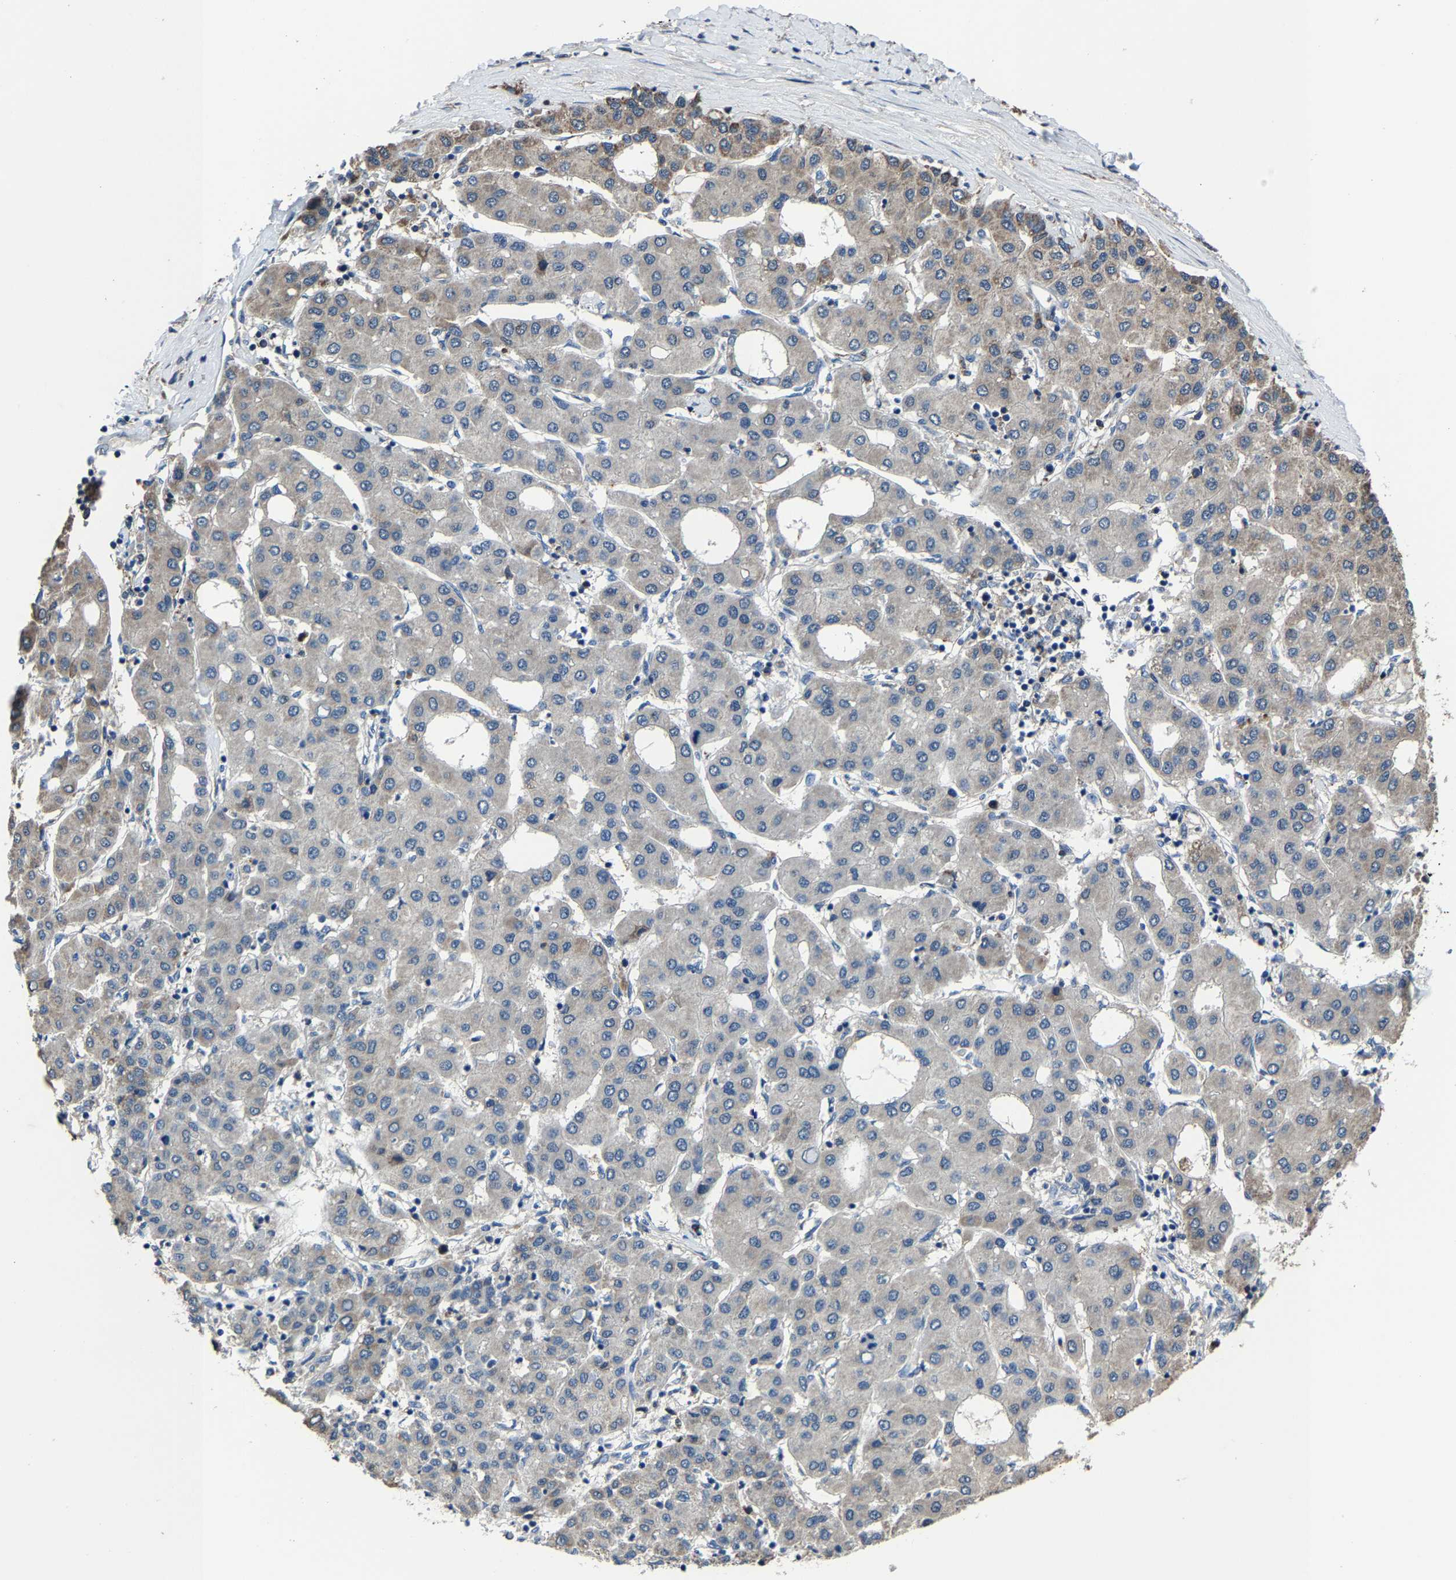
{"staining": {"intensity": "weak", "quantity": "<25%", "location": "cytoplasmic/membranous"}, "tissue": "liver cancer", "cell_type": "Tumor cells", "image_type": "cancer", "snomed": [{"axis": "morphology", "description": "Carcinoma, Hepatocellular, NOS"}, {"axis": "topography", "description": "Liver"}], "caption": "DAB (3,3'-diaminobenzidine) immunohistochemical staining of liver hepatocellular carcinoma exhibits no significant staining in tumor cells.", "gene": "STRBP", "patient": {"sex": "male", "age": 65}}